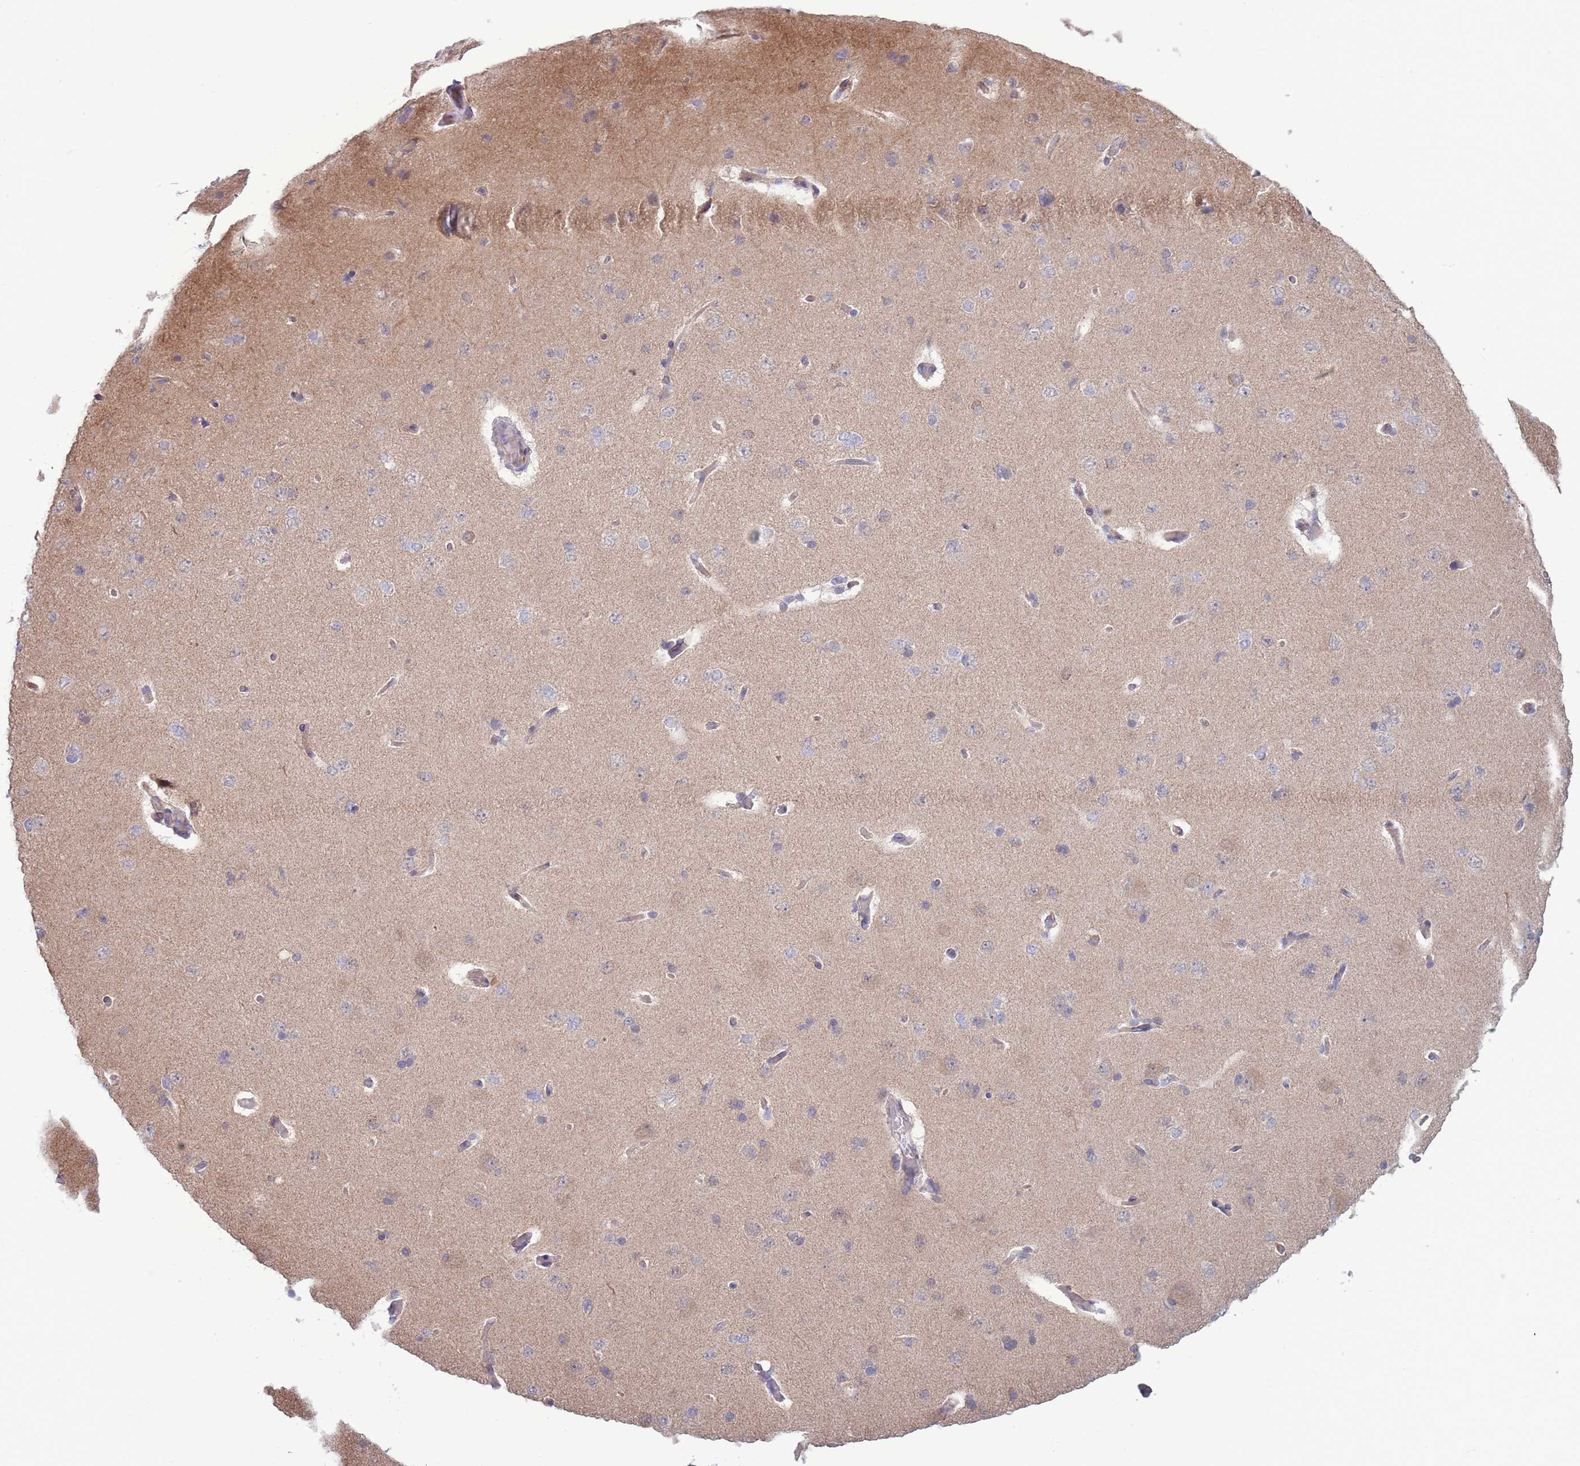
{"staining": {"intensity": "negative", "quantity": "none", "location": "none"}, "tissue": "cerebral cortex", "cell_type": "Endothelial cells", "image_type": "normal", "snomed": [{"axis": "morphology", "description": "Normal tissue, NOS"}, {"axis": "topography", "description": "Cerebral cortex"}], "caption": "High power microscopy image of an immunohistochemistry (IHC) photomicrograph of unremarkable cerebral cortex, revealing no significant staining in endothelial cells.", "gene": "TYW1B", "patient": {"sex": "male", "age": 62}}